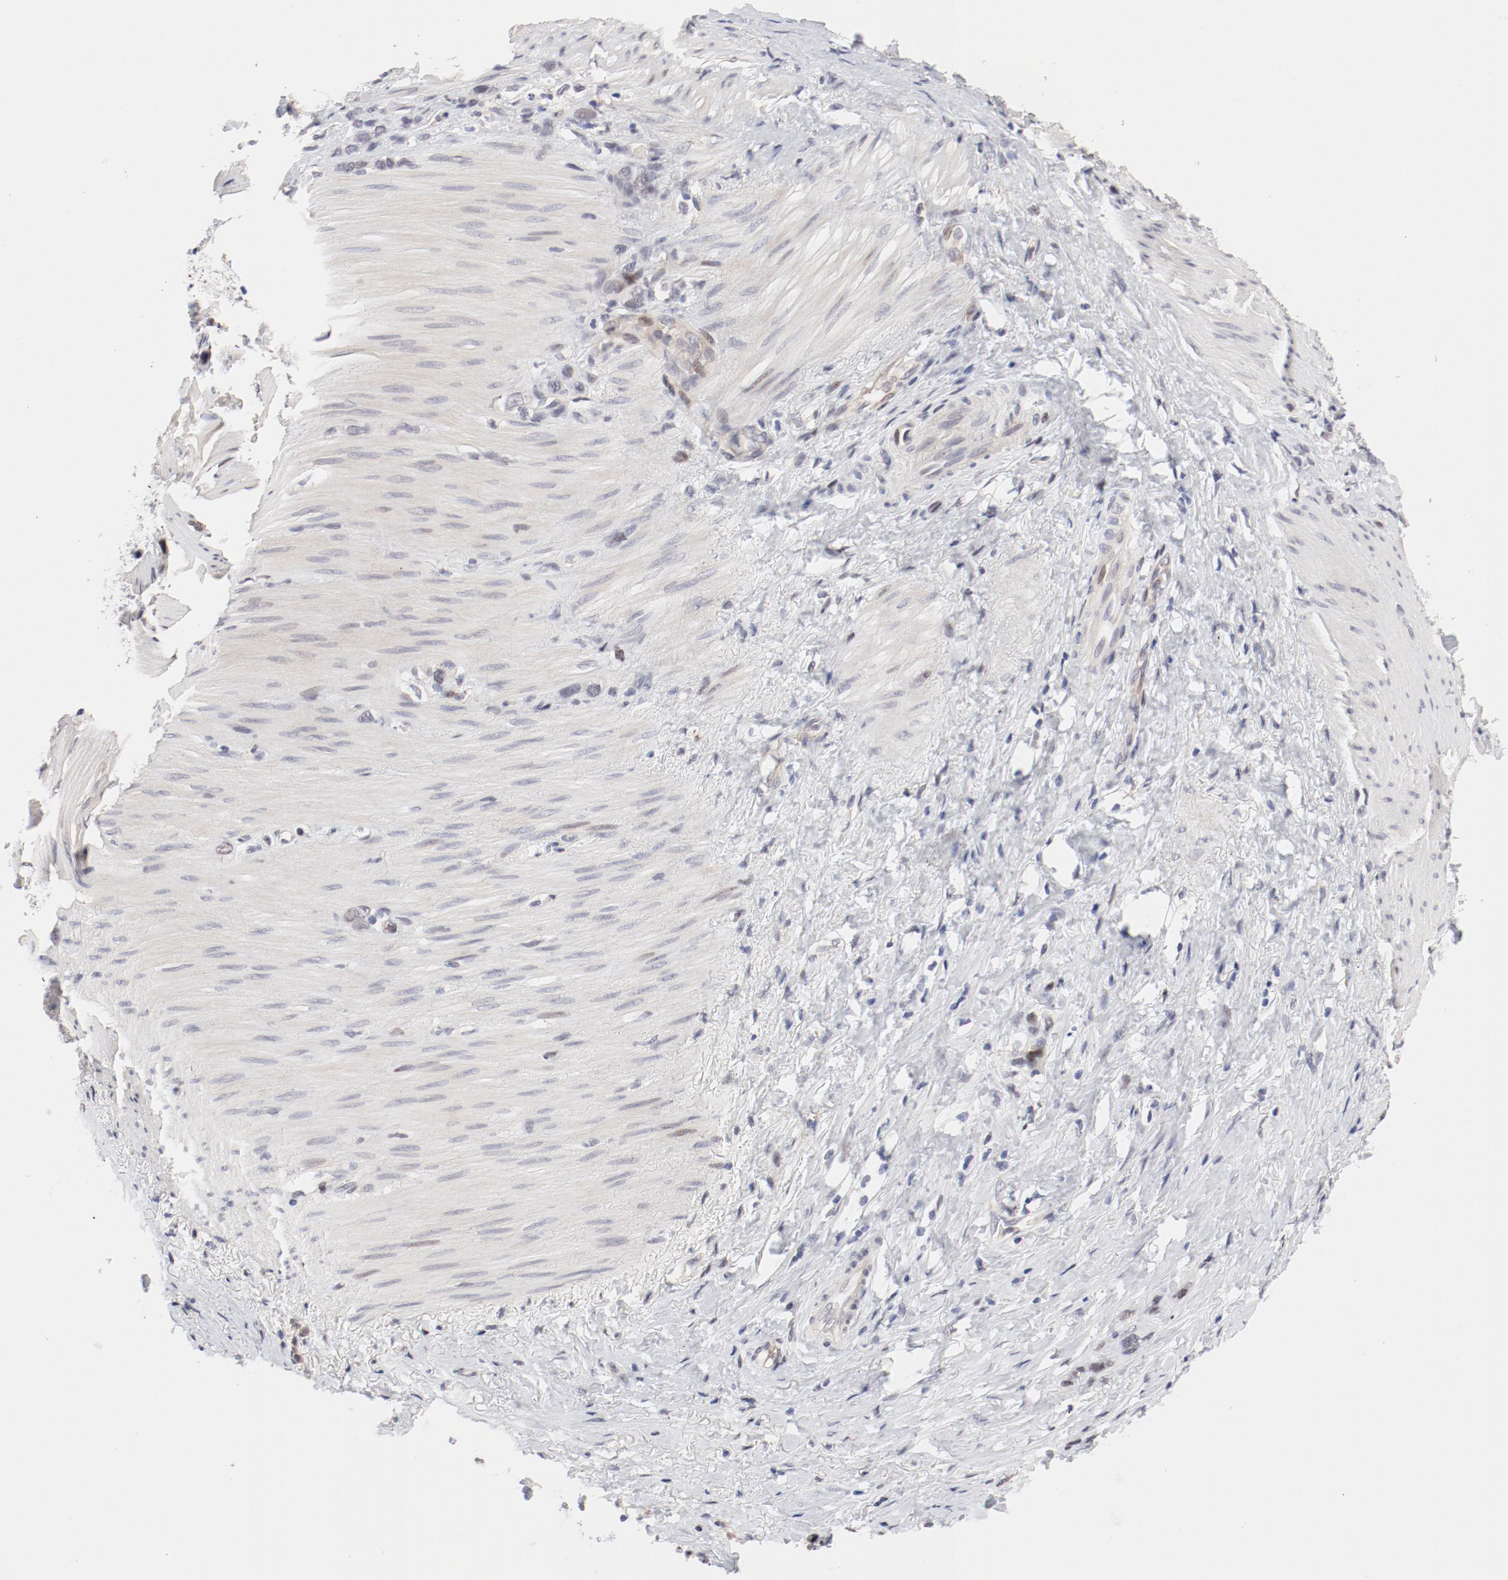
{"staining": {"intensity": "weak", "quantity": "<25%", "location": "nuclear"}, "tissue": "stomach cancer", "cell_type": "Tumor cells", "image_type": "cancer", "snomed": [{"axis": "morphology", "description": "Normal tissue, NOS"}, {"axis": "morphology", "description": "Adenocarcinoma, NOS"}, {"axis": "morphology", "description": "Adenocarcinoma, High grade"}, {"axis": "topography", "description": "Stomach, upper"}, {"axis": "topography", "description": "Stomach"}], "caption": "This is an IHC photomicrograph of stomach cancer. There is no staining in tumor cells.", "gene": "FSCB", "patient": {"sex": "female", "age": 65}}